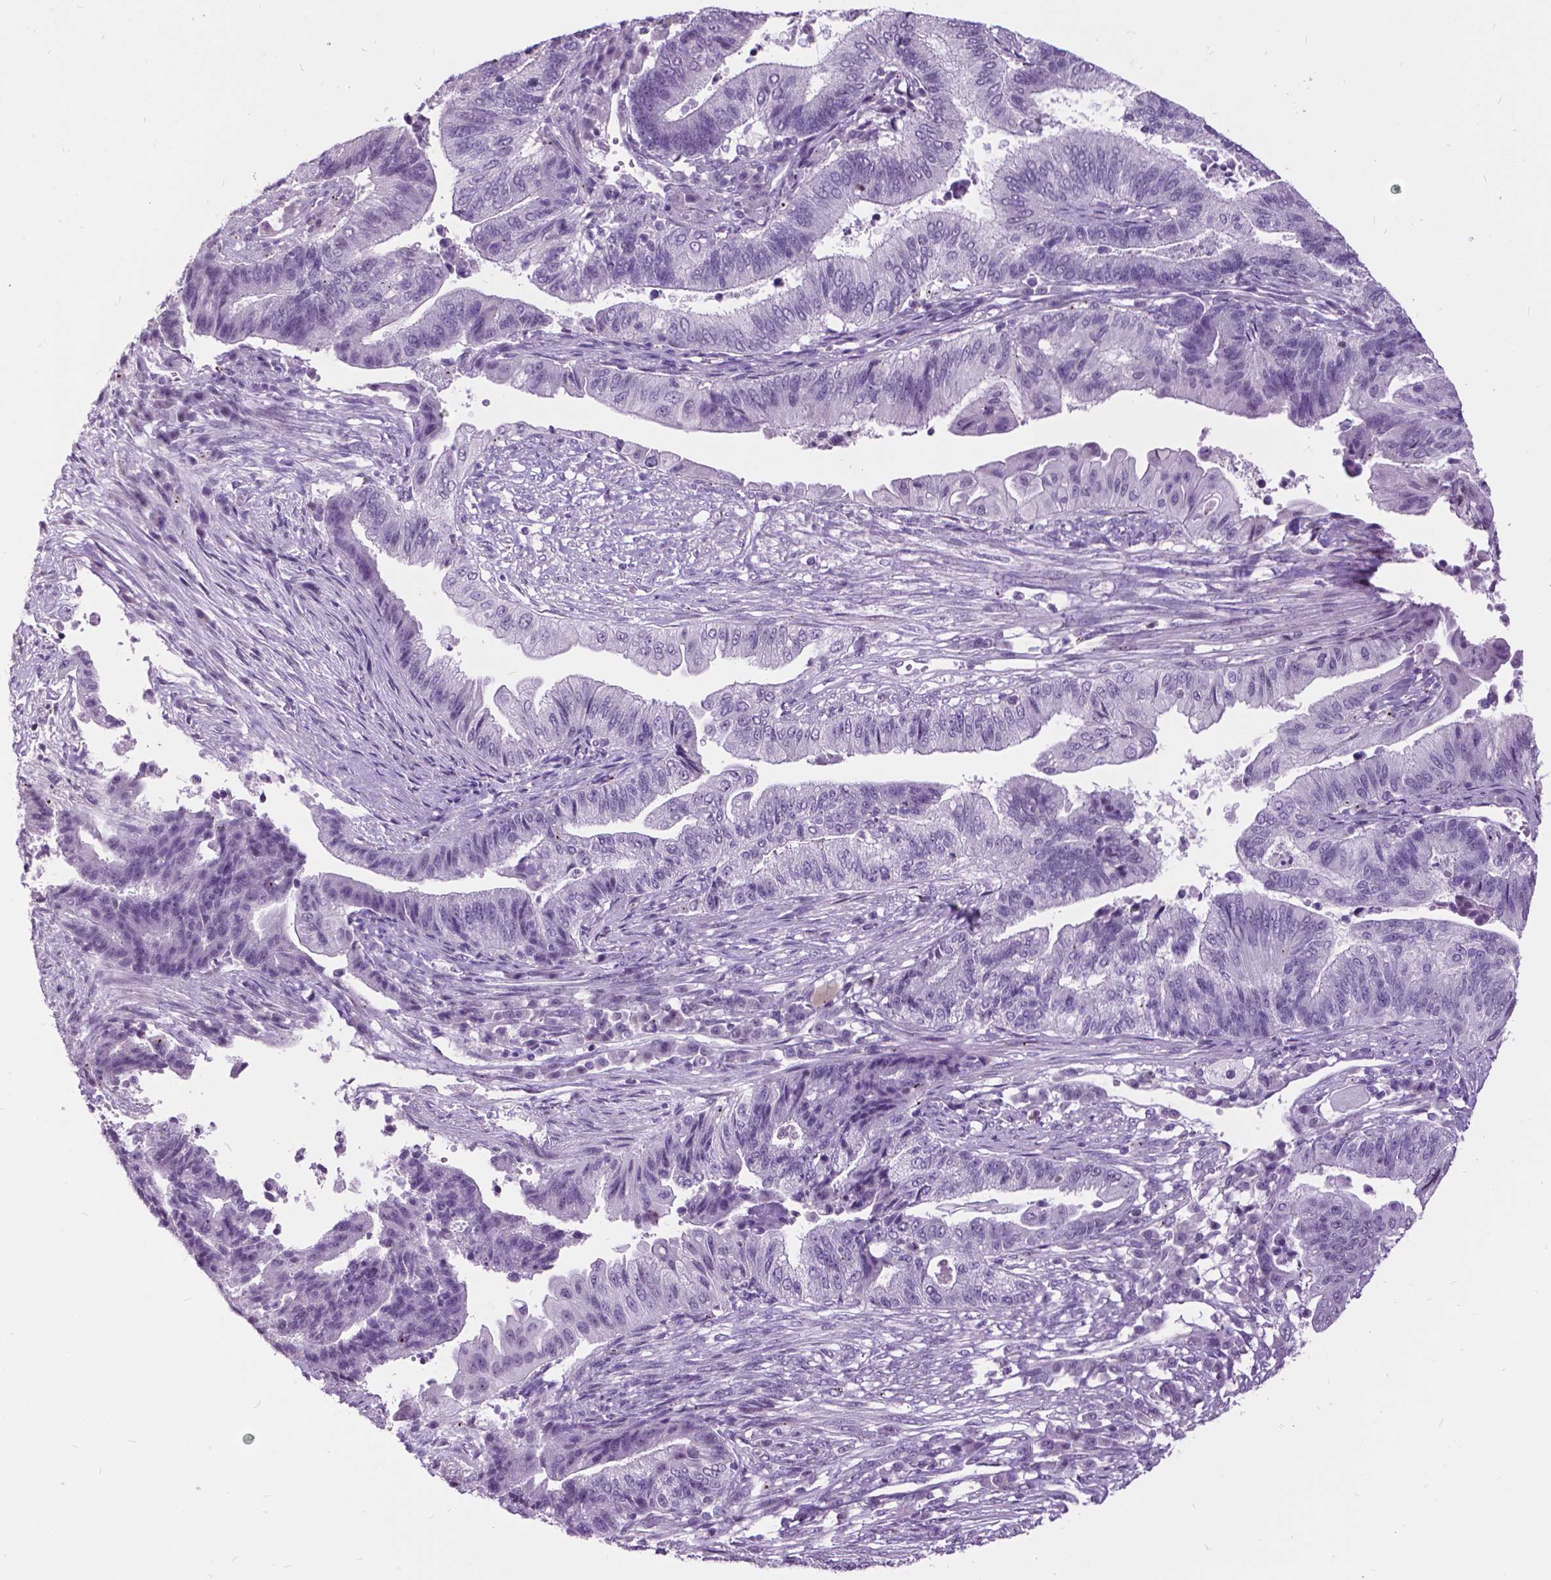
{"staining": {"intensity": "negative", "quantity": "none", "location": "none"}, "tissue": "endometrial cancer", "cell_type": "Tumor cells", "image_type": "cancer", "snomed": [{"axis": "morphology", "description": "Adenocarcinoma, NOS"}, {"axis": "topography", "description": "Uterus"}, {"axis": "topography", "description": "Endometrium"}], "caption": "This is an immunohistochemistry (IHC) photomicrograph of endometrial adenocarcinoma. There is no expression in tumor cells.", "gene": "DPF3", "patient": {"sex": "female", "age": 54}}